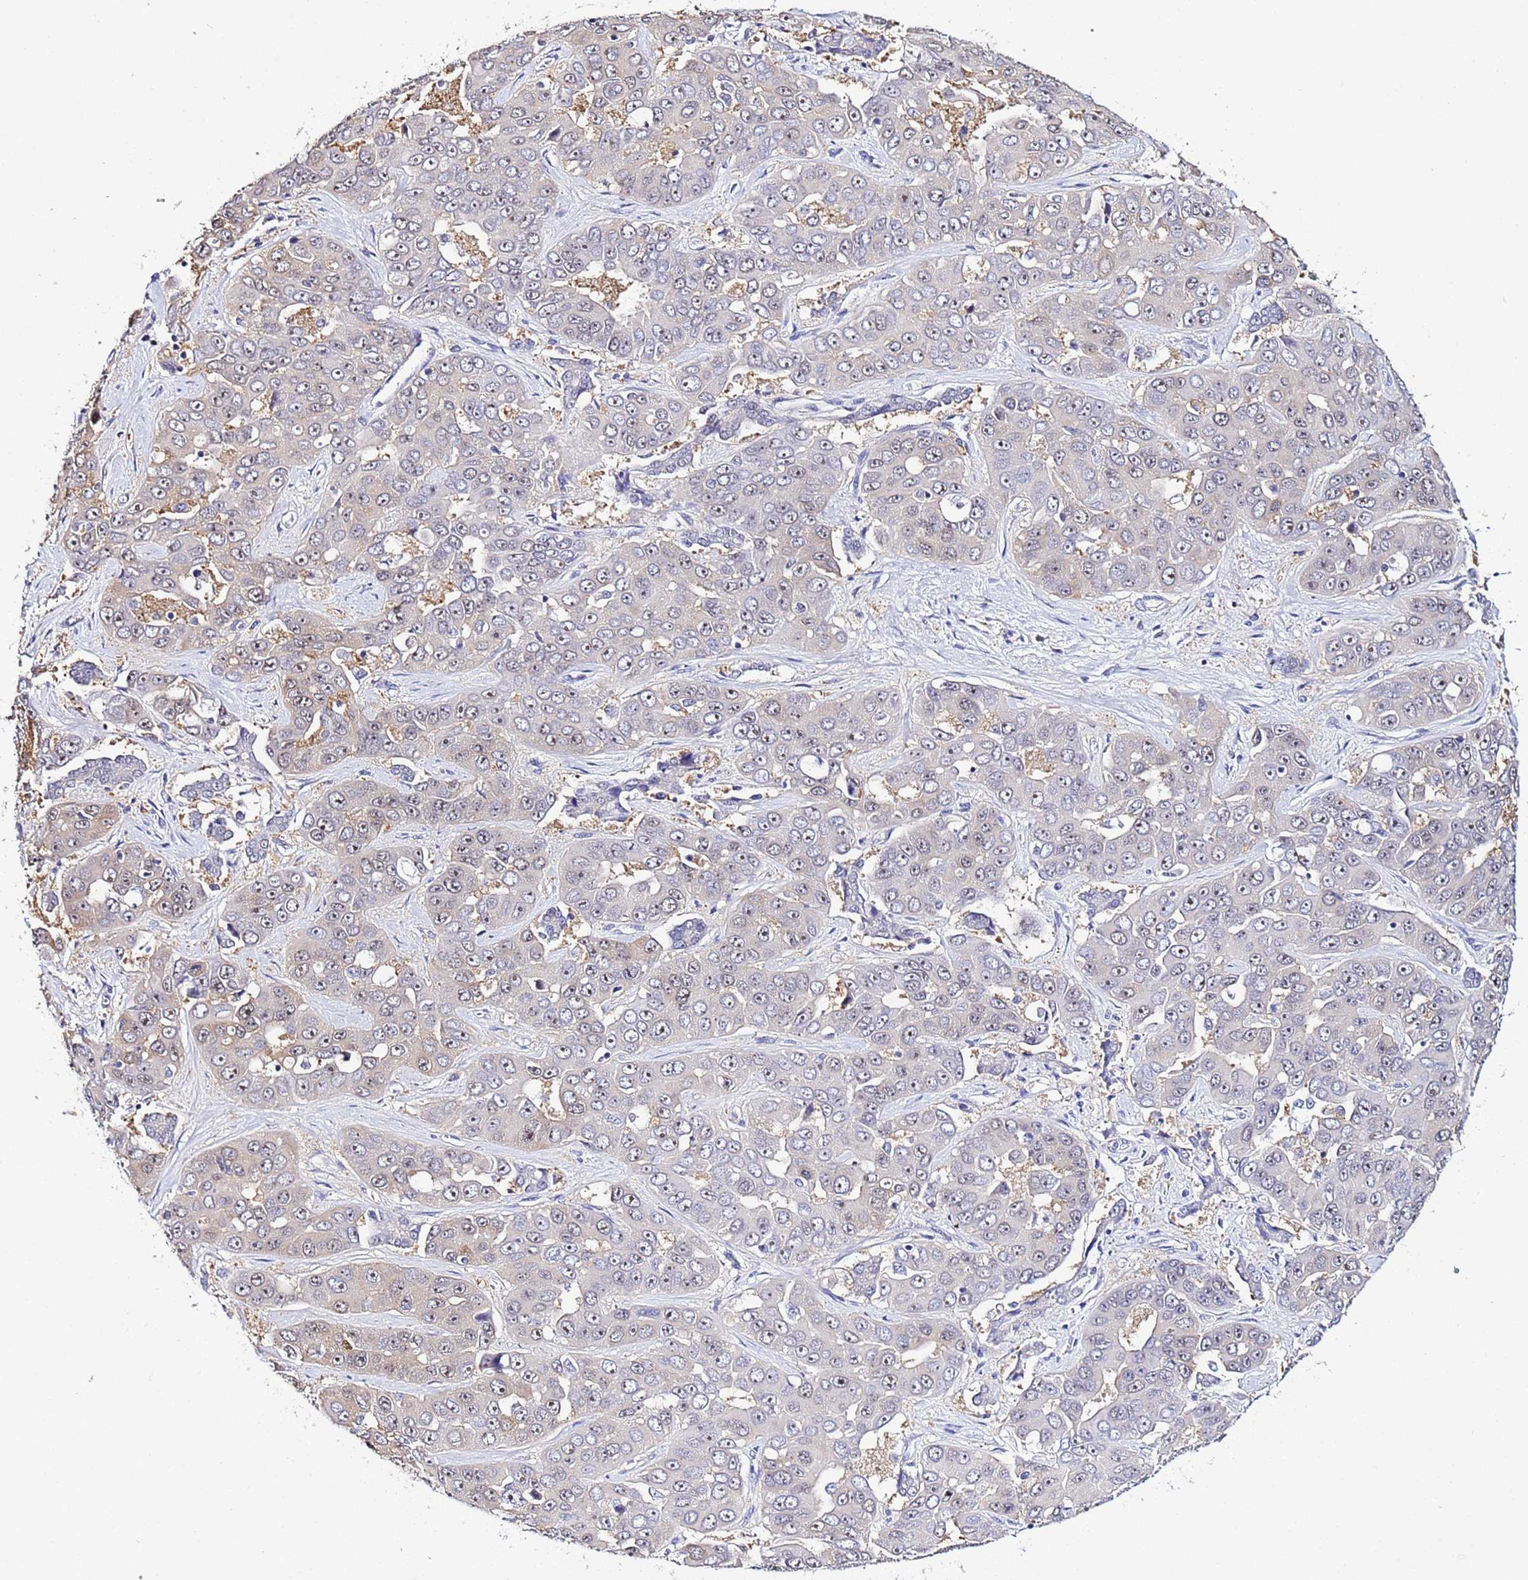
{"staining": {"intensity": "weak", "quantity": "25%-75%", "location": "nuclear"}, "tissue": "liver cancer", "cell_type": "Tumor cells", "image_type": "cancer", "snomed": [{"axis": "morphology", "description": "Cholangiocarcinoma"}, {"axis": "topography", "description": "Liver"}], "caption": "Liver cancer (cholangiocarcinoma) stained with a brown dye exhibits weak nuclear positive expression in approximately 25%-75% of tumor cells.", "gene": "ACTL6B", "patient": {"sex": "female", "age": 52}}